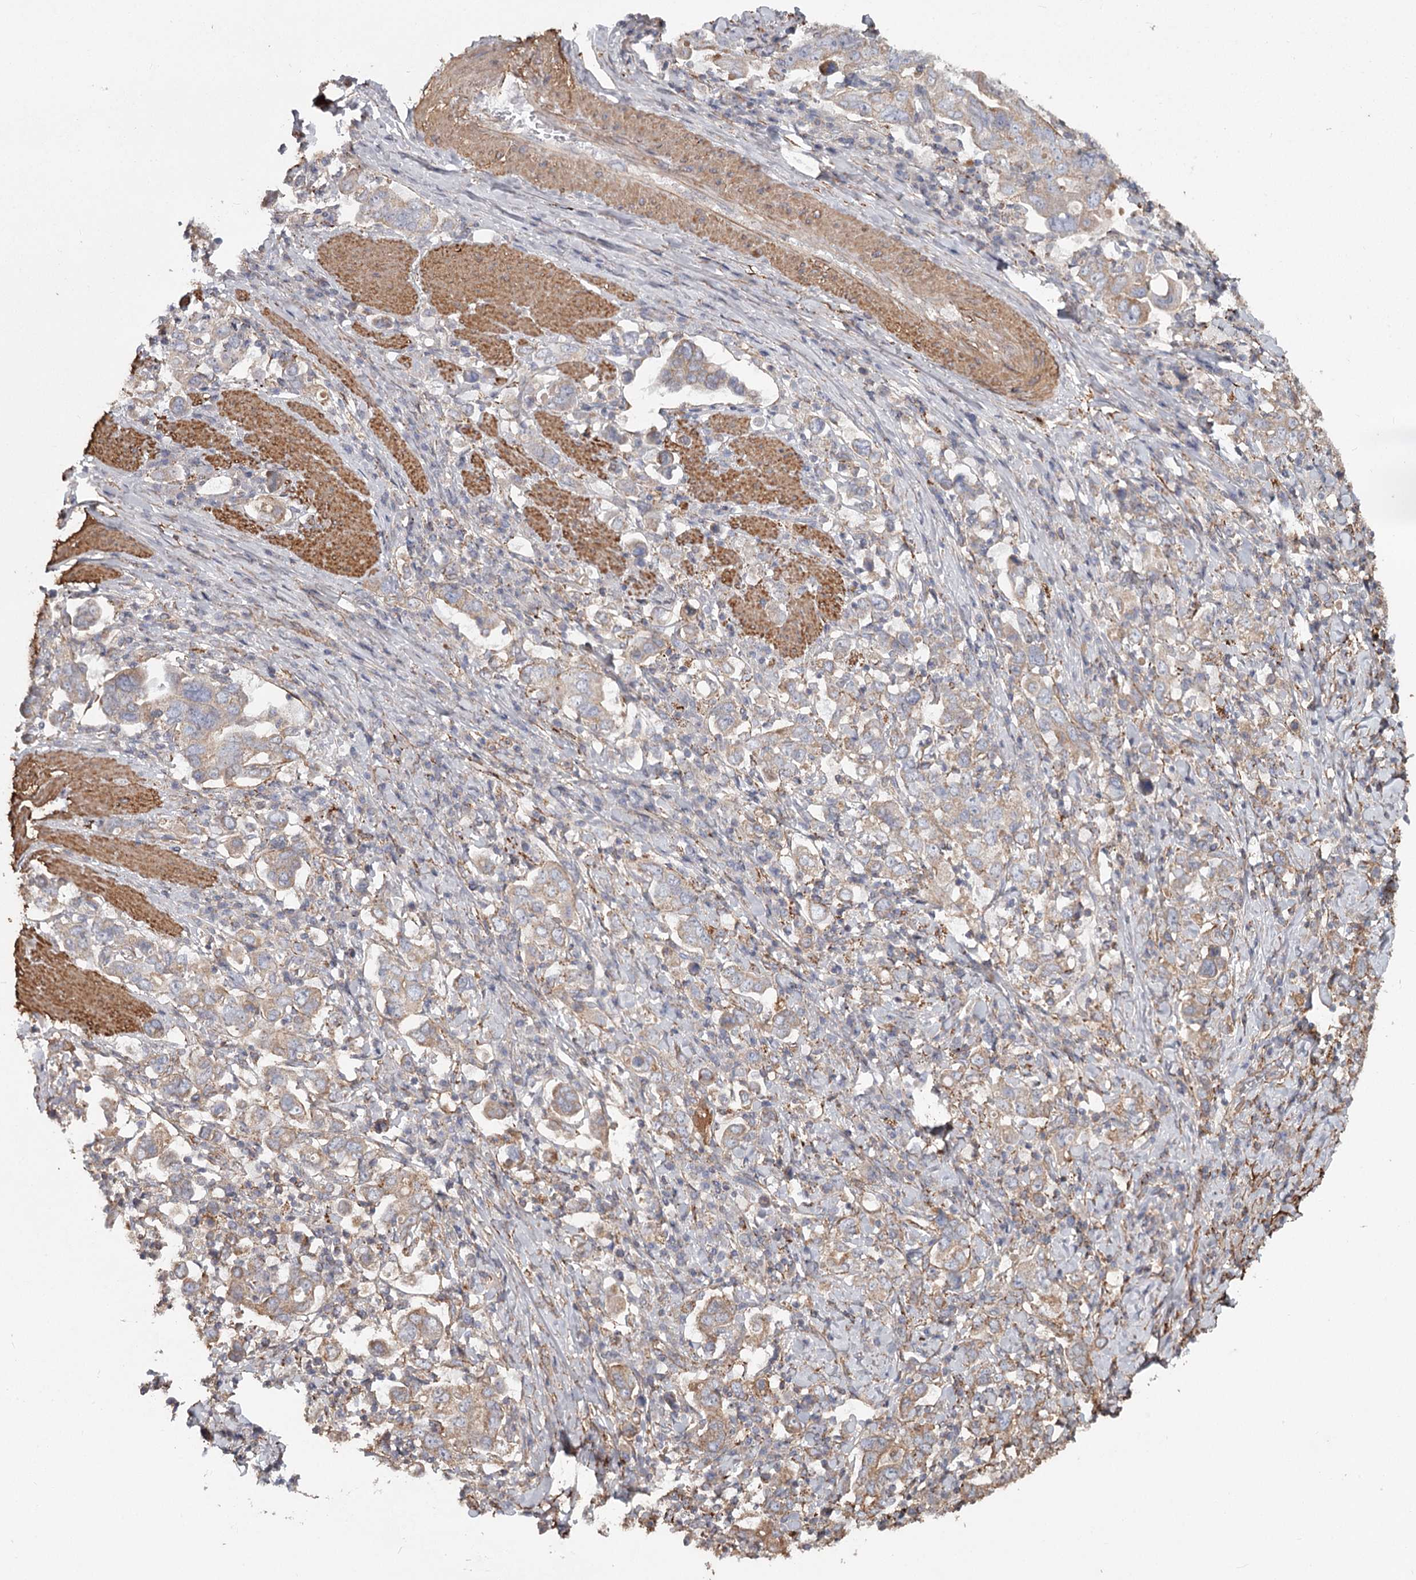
{"staining": {"intensity": "weak", "quantity": "25%-75%", "location": "cytoplasmic/membranous"}, "tissue": "stomach cancer", "cell_type": "Tumor cells", "image_type": "cancer", "snomed": [{"axis": "morphology", "description": "Adenocarcinoma, NOS"}, {"axis": "topography", "description": "Stomach, upper"}], "caption": "Protein staining demonstrates weak cytoplasmic/membranous expression in about 25%-75% of tumor cells in stomach adenocarcinoma.", "gene": "DHRS9", "patient": {"sex": "male", "age": 62}}